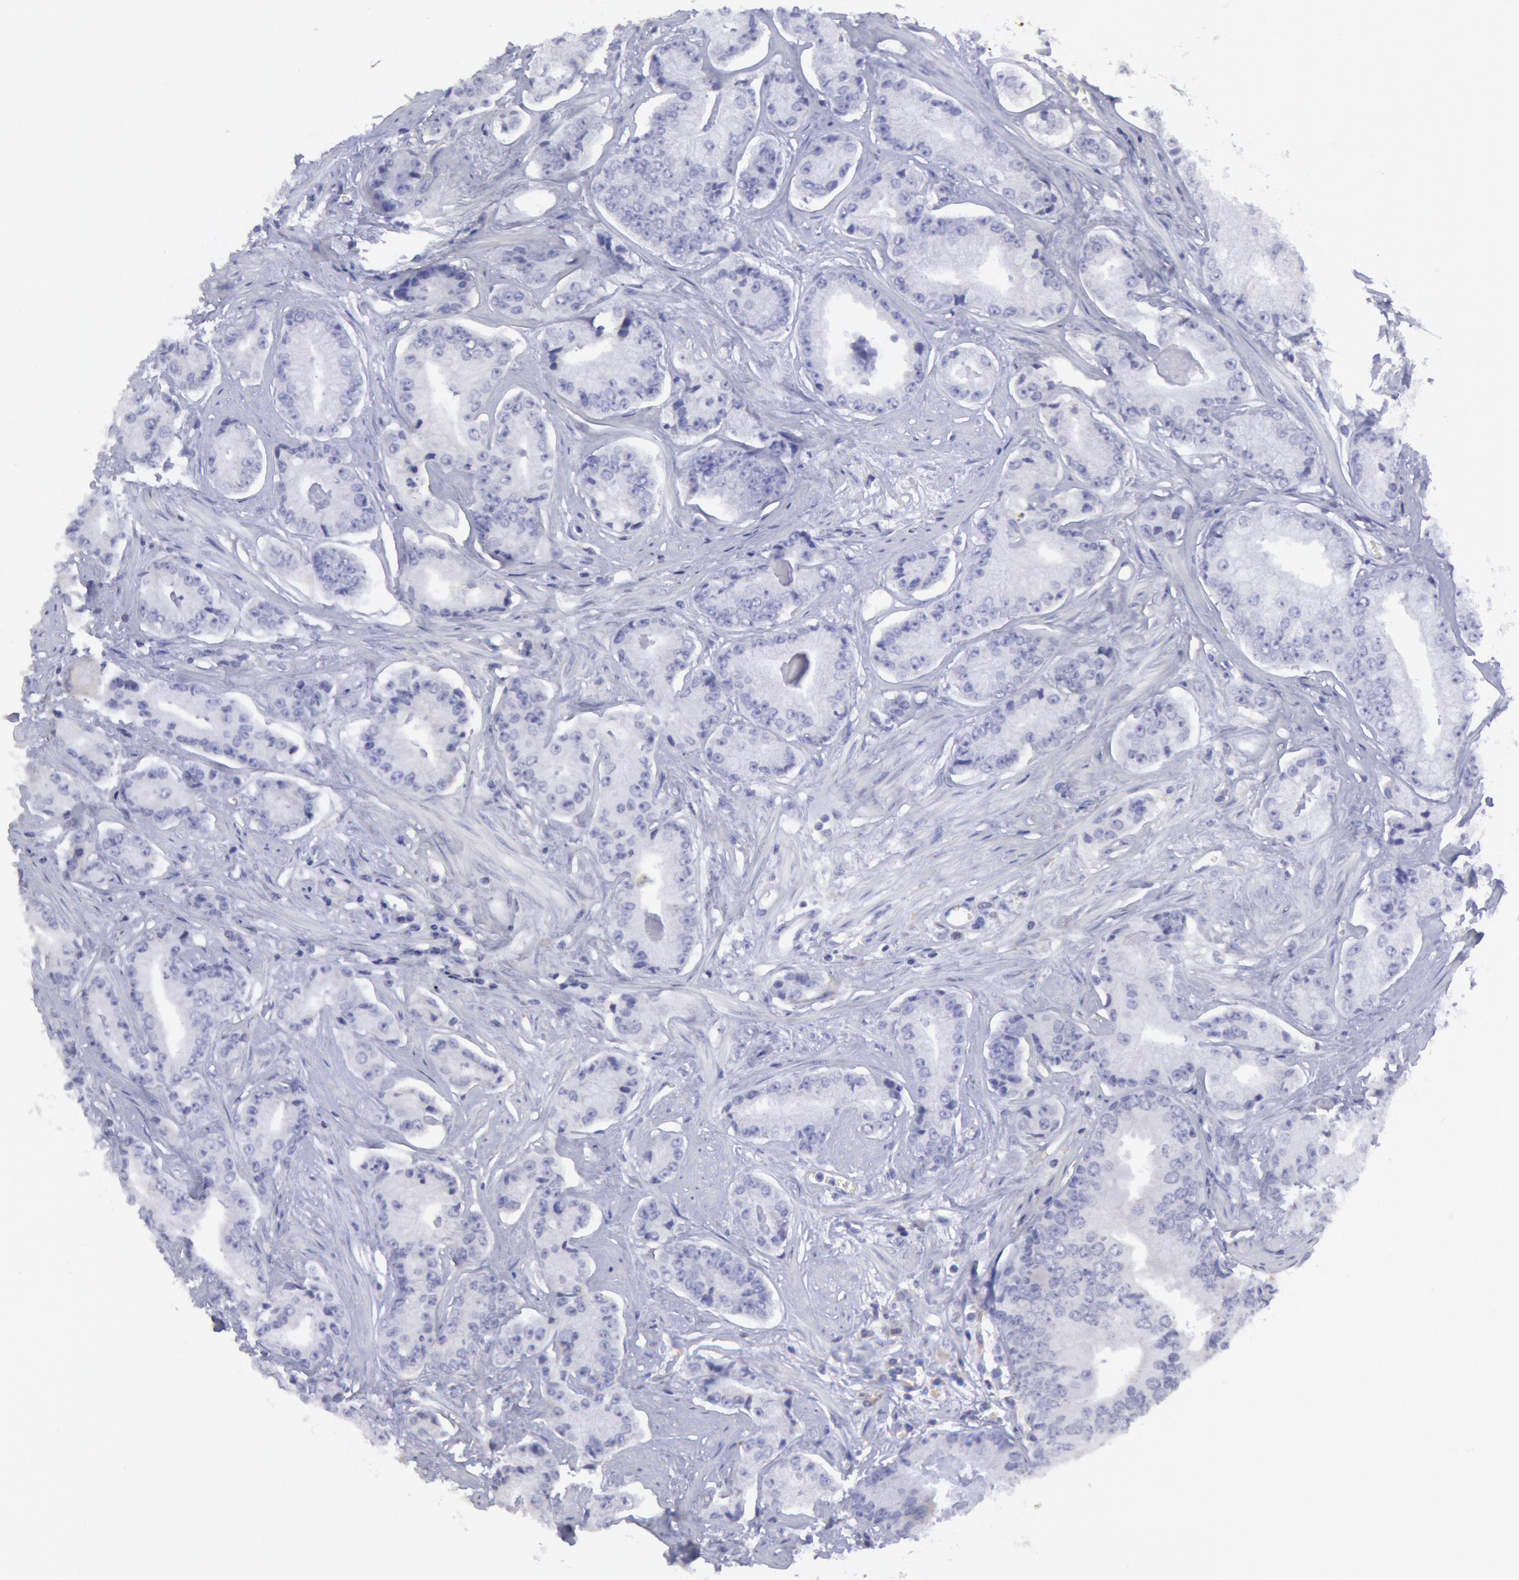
{"staining": {"intensity": "negative", "quantity": "none", "location": "none"}, "tissue": "prostate cancer", "cell_type": "Tumor cells", "image_type": "cancer", "snomed": [{"axis": "morphology", "description": "Adenocarcinoma, High grade"}, {"axis": "topography", "description": "Prostate"}], "caption": "Immunohistochemistry histopathology image of neoplastic tissue: high-grade adenocarcinoma (prostate) stained with DAB (3,3'-diaminobenzidine) displays no significant protein staining in tumor cells. Nuclei are stained in blue.", "gene": "MYH7", "patient": {"sex": "male", "age": 56}}